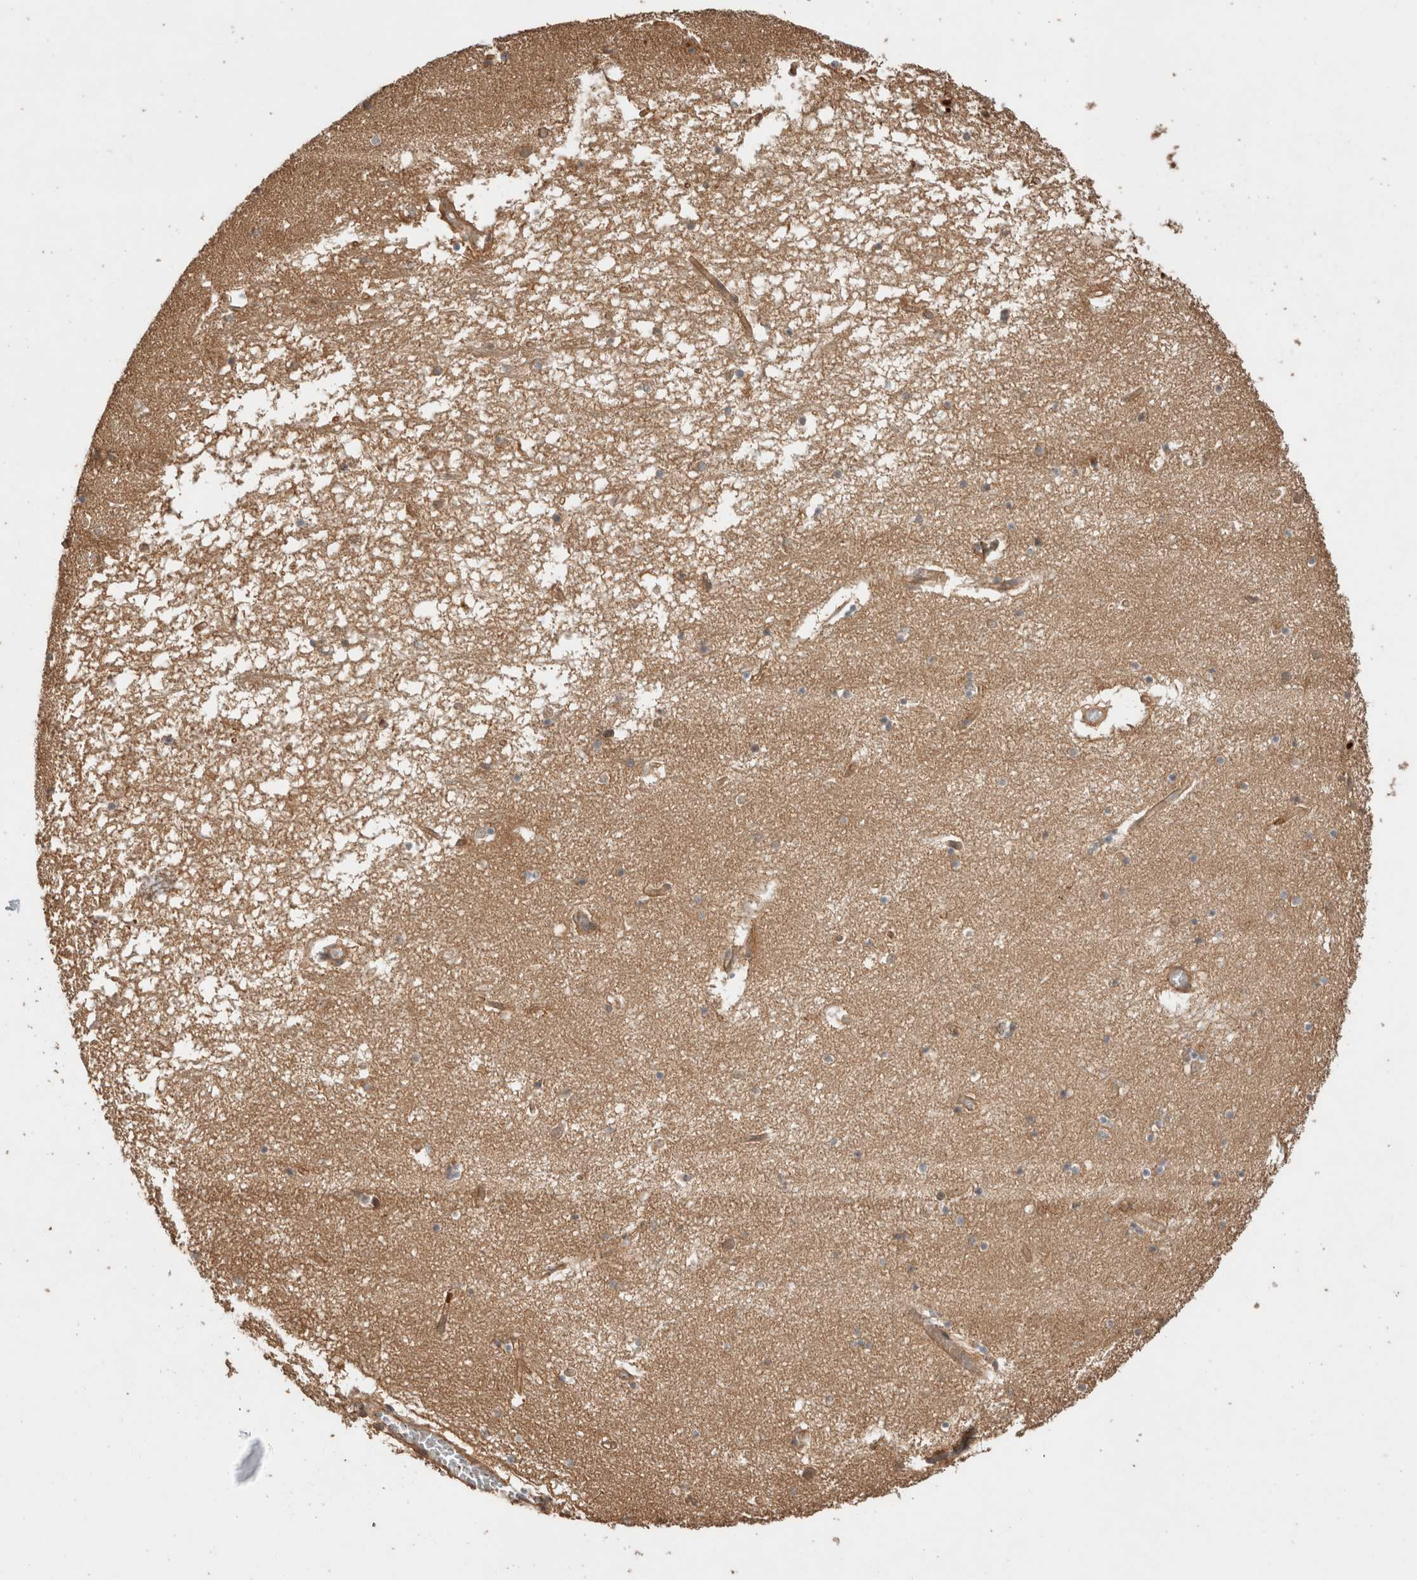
{"staining": {"intensity": "weak", "quantity": "<25%", "location": "cytoplasmic/membranous"}, "tissue": "hippocampus", "cell_type": "Glial cells", "image_type": "normal", "snomed": [{"axis": "morphology", "description": "Normal tissue, NOS"}, {"axis": "topography", "description": "Hippocampus"}], "caption": "Image shows no significant protein expression in glial cells of unremarkable hippocampus. The staining is performed using DAB brown chromogen with nuclei counter-stained in using hematoxylin.", "gene": "OTUD6B", "patient": {"sex": "male", "age": 70}}